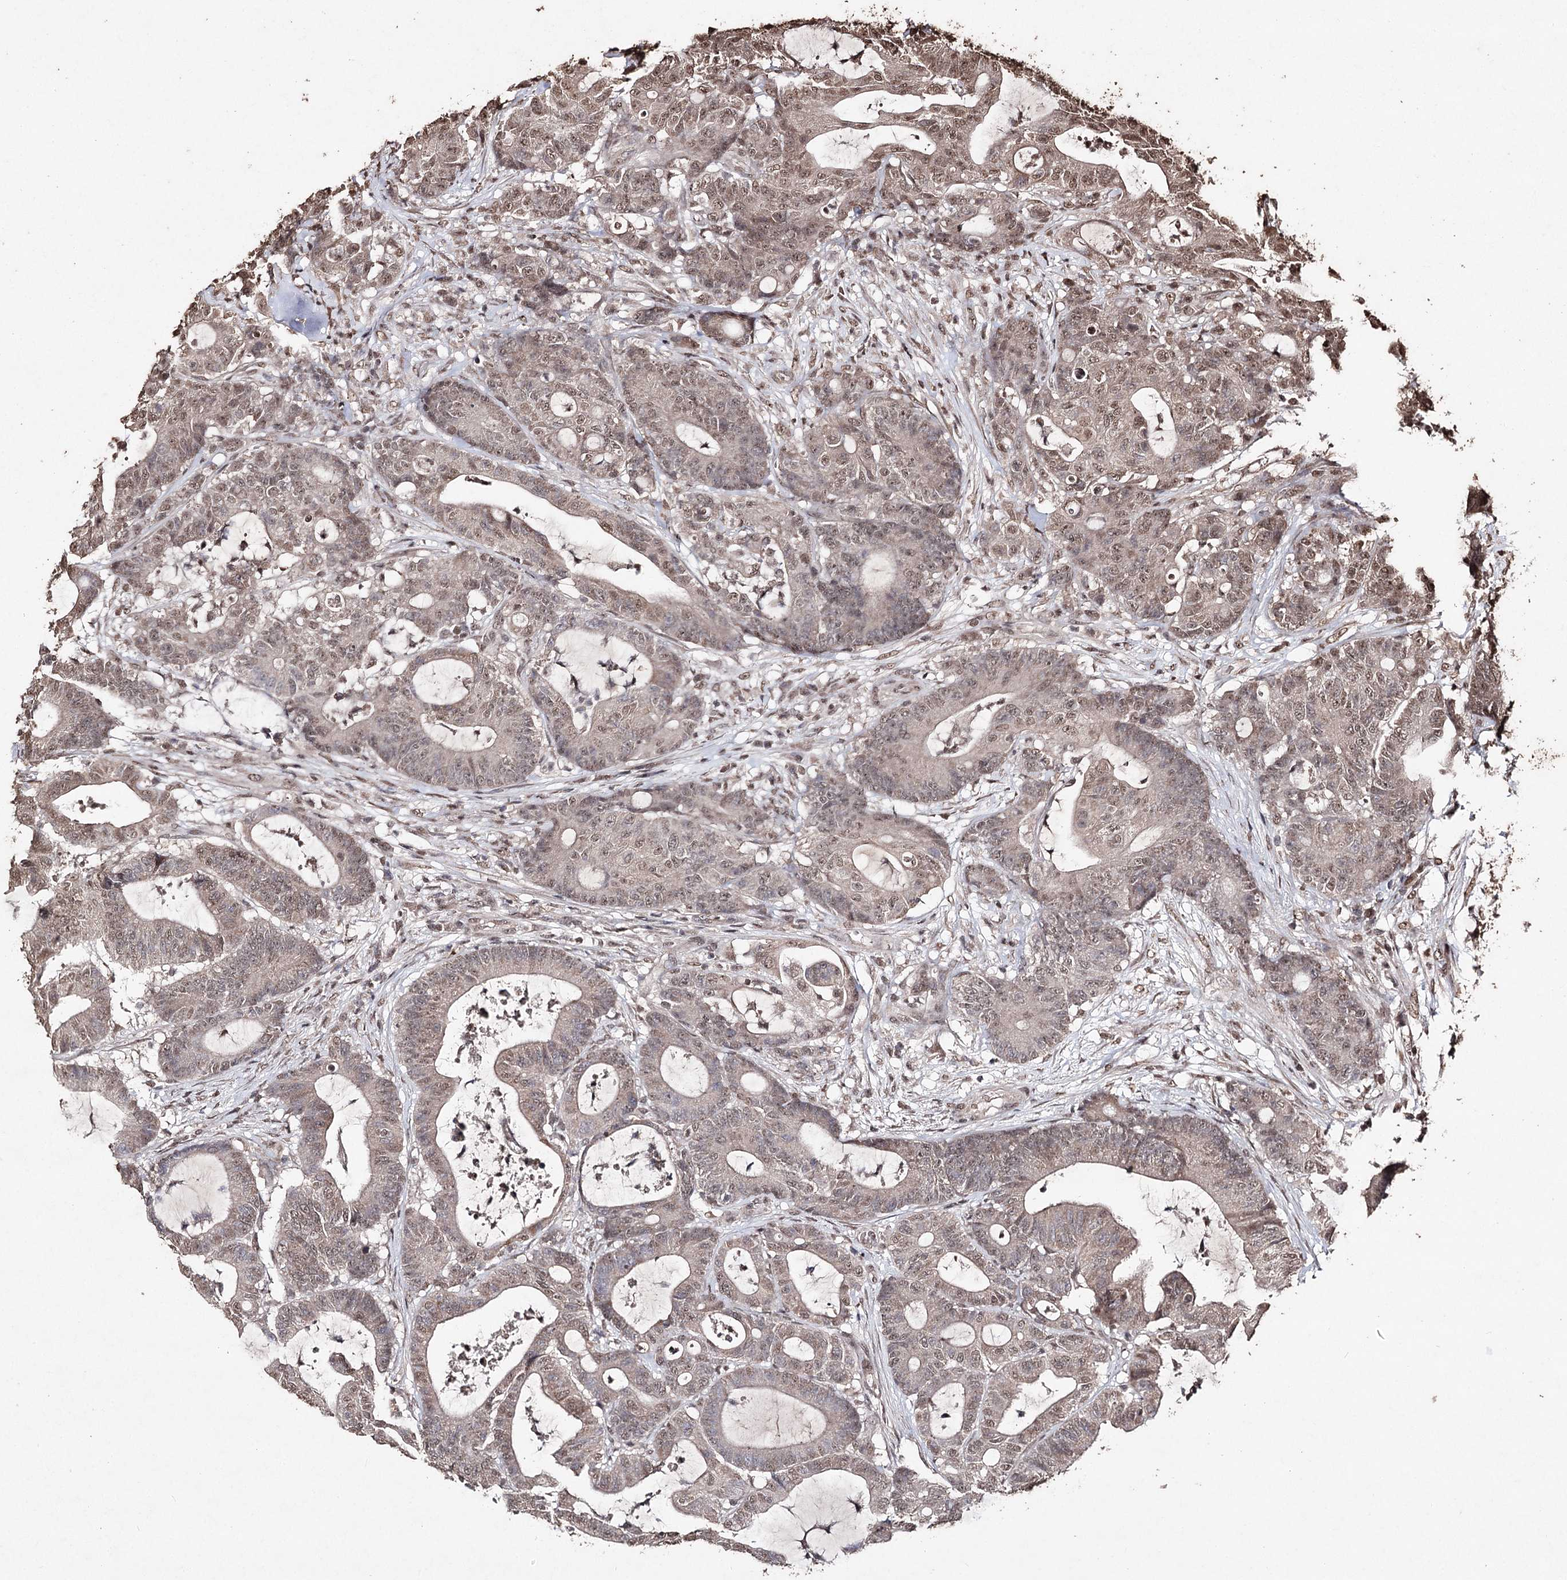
{"staining": {"intensity": "moderate", "quantity": "25%-75%", "location": "nuclear"}, "tissue": "colorectal cancer", "cell_type": "Tumor cells", "image_type": "cancer", "snomed": [{"axis": "morphology", "description": "Adenocarcinoma, NOS"}, {"axis": "topography", "description": "Colon"}], "caption": "Immunohistochemical staining of human colorectal cancer reveals medium levels of moderate nuclear protein expression in about 25%-75% of tumor cells.", "gene": "ATG14", "patient": {"sex": "female", "age": 84}}